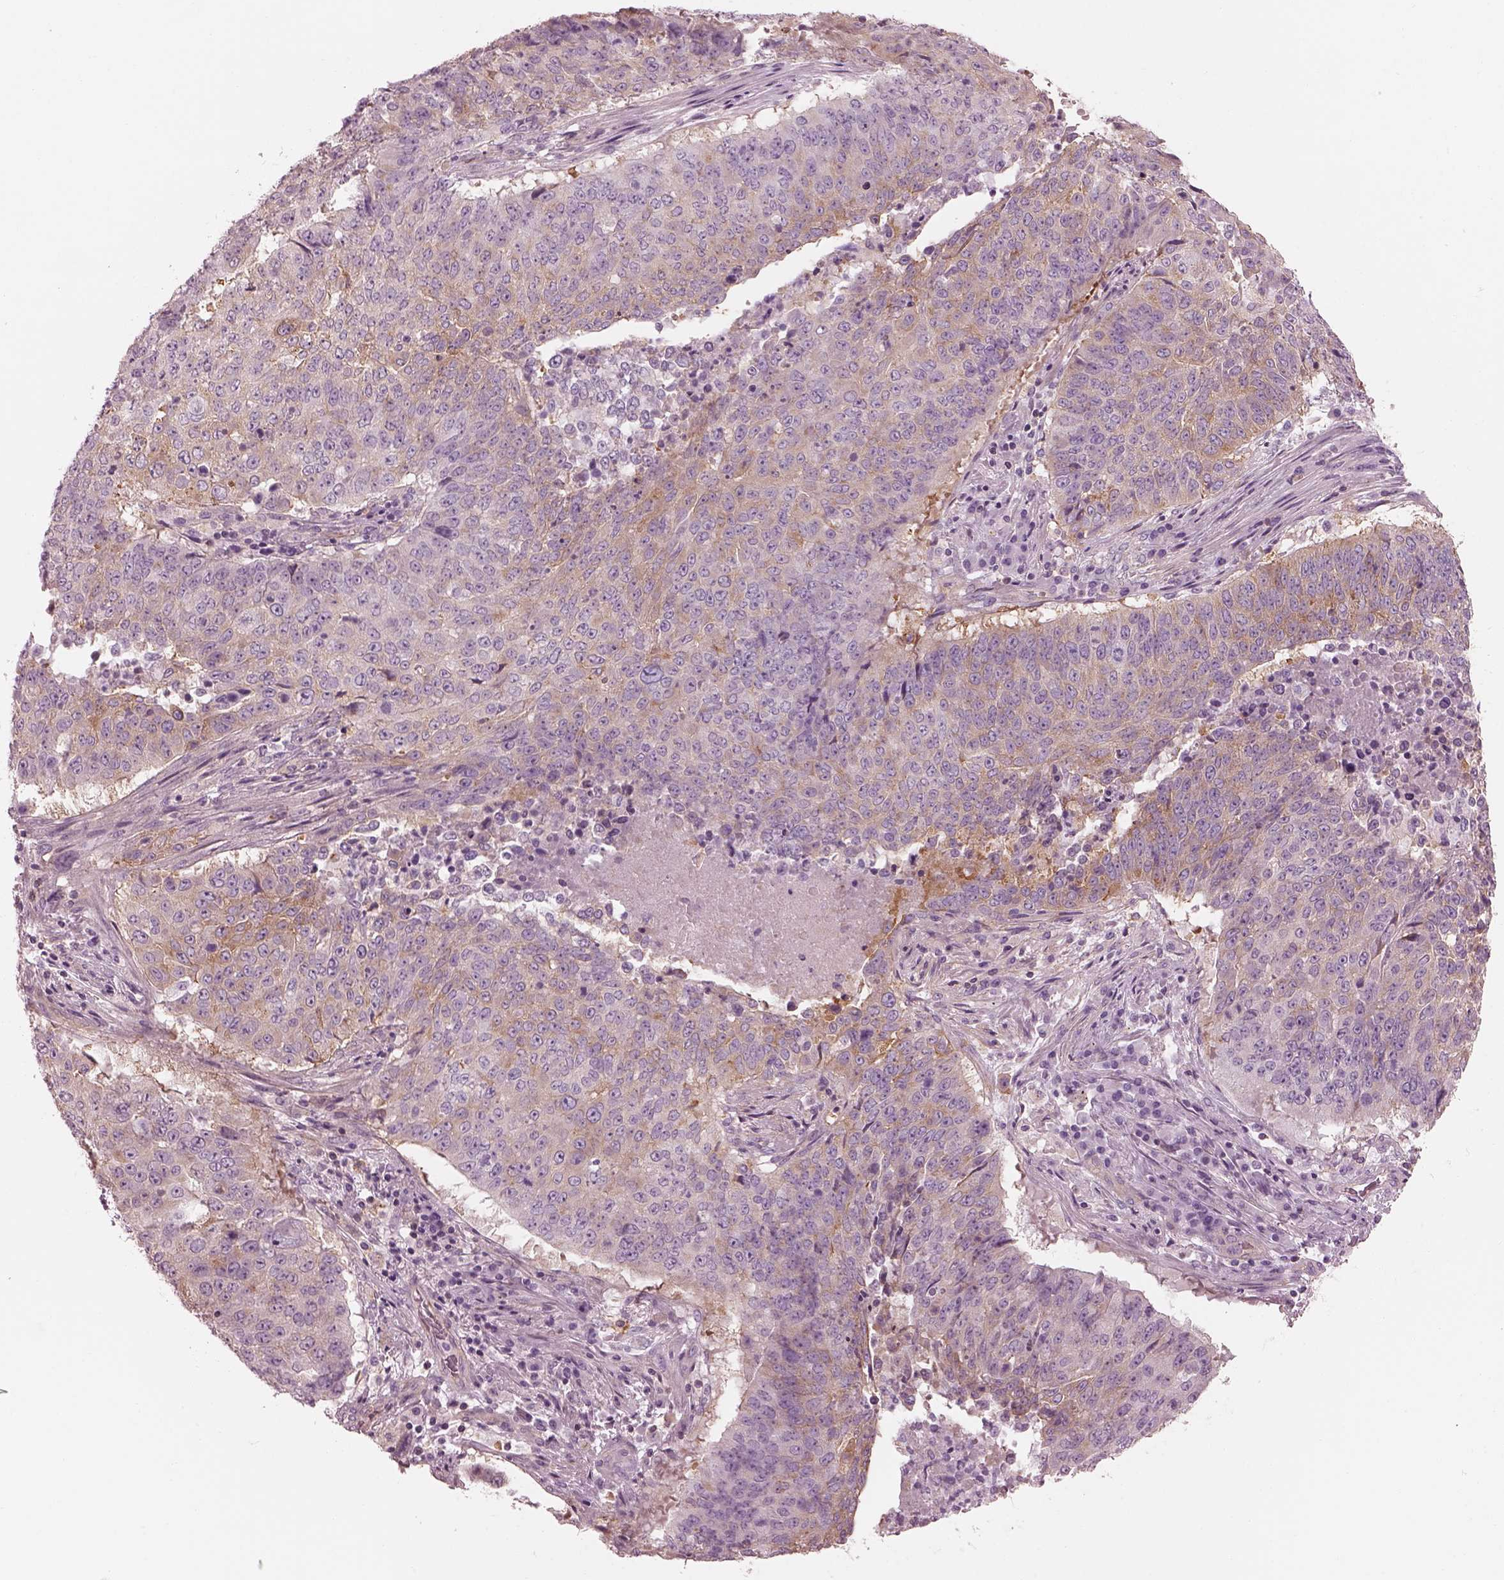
{"staining": {"intensity": "weak", "quantity": "25%-75%", "location": "cytoplasmic/membranous"}, "tissue": "lung cancer", "cell_type": "Tumor cells", "image_type": "cancer", "snomed": [{"axis": "morphology", "description": "Normal tissue, NOS"}, {"axis": "morphology", "description": "Squamous cell carcinoma, NOS"}, {"axis": "topography", "description": "Bronchus"}, {"axis": "topography", "description": "Lung"}], "caption": "DAB (3,3'-diaminobenzidine) immunohistochemical staining of lung cancer (squamous cell carcinoma) shows weak cytoplasmic/membranous protein expression in about 25%-75% of tumor cells.", "gene": "ELAPOR1", "patient": {"sex": "male", "age": 64}}